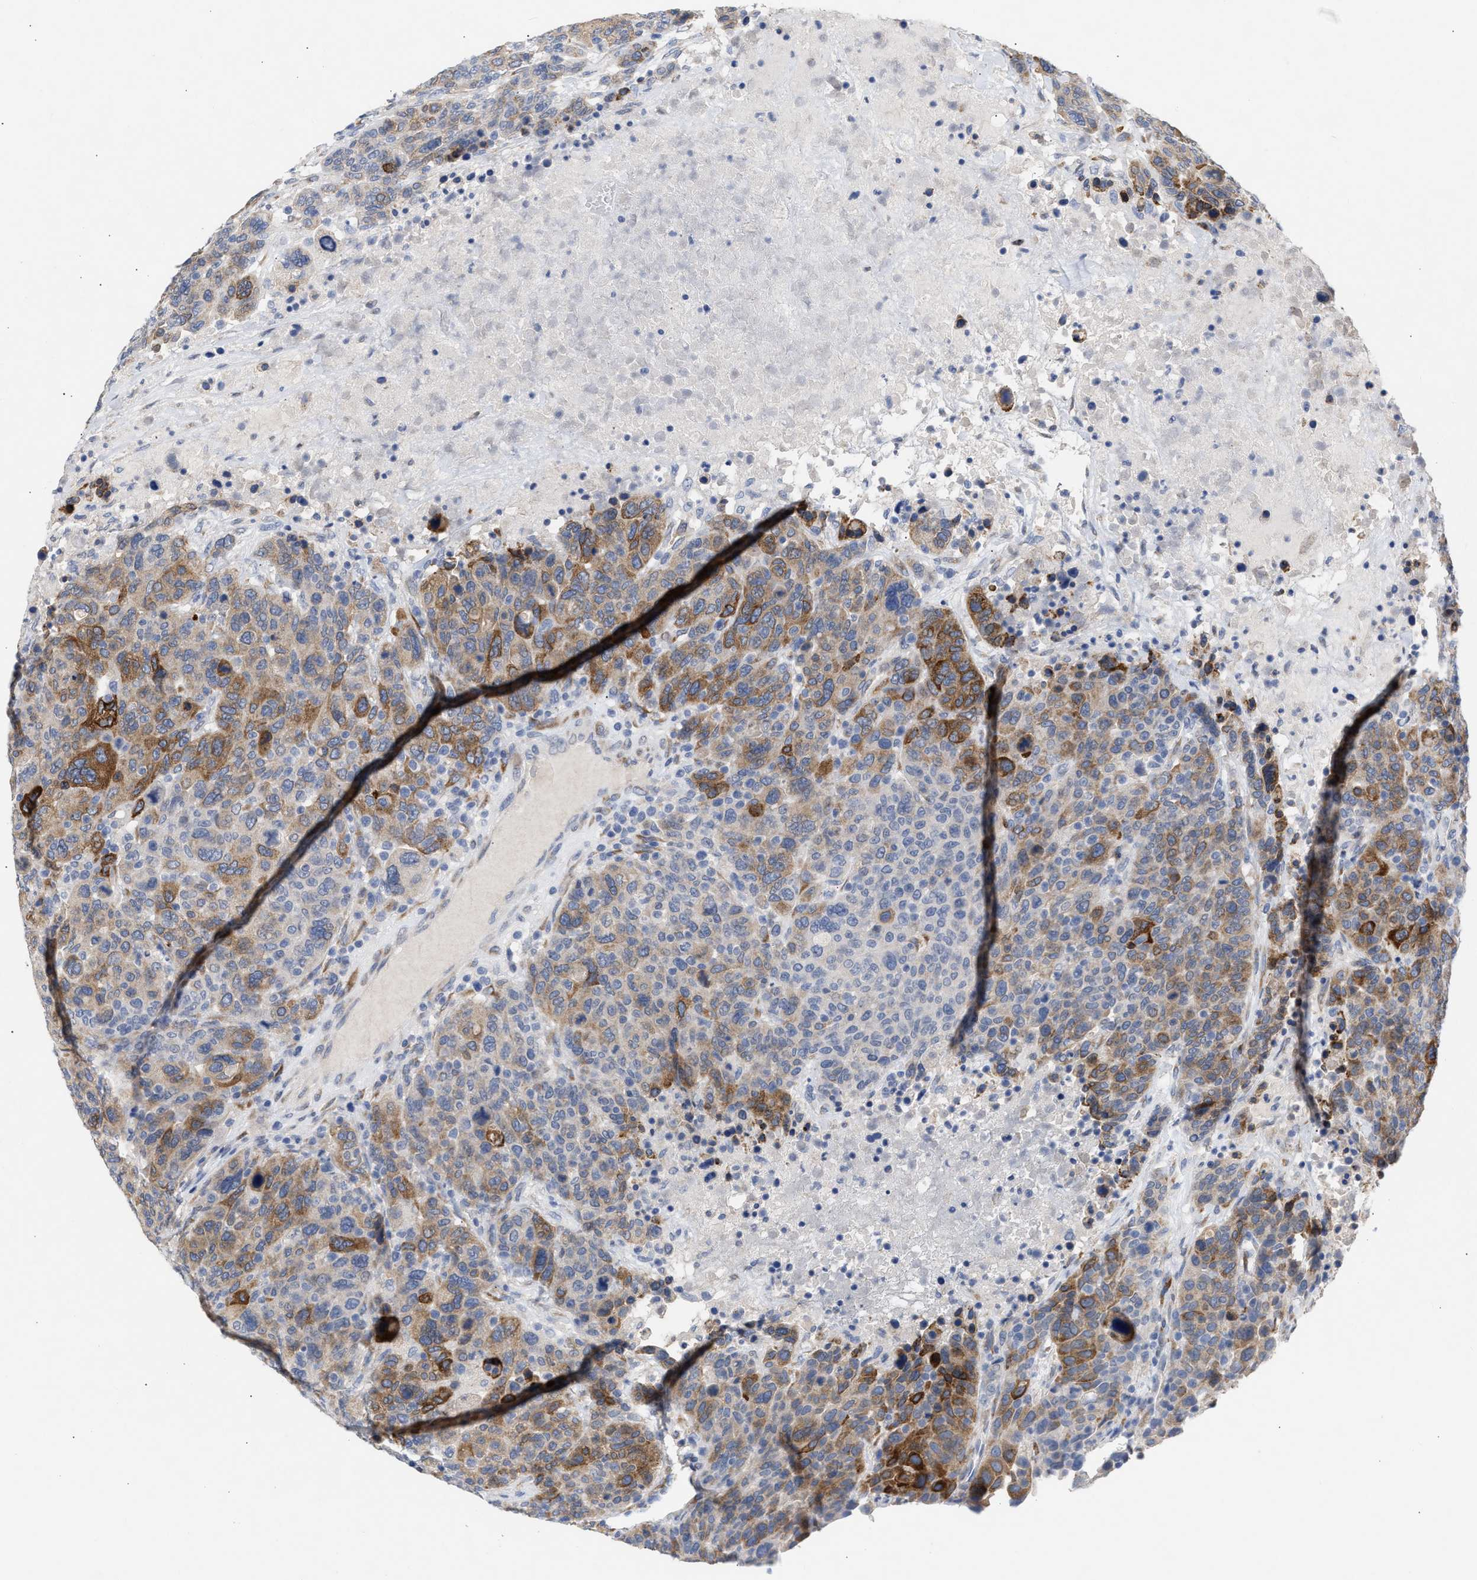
{"staining": {"intensity": "moderate", "quantity": ">75%", "location": "cytoplasmic/membranous"}, "tissue": "breast cancer", "cell_type": "Tumor cells", "image_type": "cancer", "snomed": [{"axis": "morphology", "description": "Duct carcinoma"}, {"axis": "topography", "description": "Breast"}], "caption": "The histopathology image exhibits a brown stain indicating the presence of a protein in the cytoplasmic/membranous of tumor cells in infiltrating ductal carcinoma (breast).", "gene": "SELENOM", "patient": {"sex": "female", "age": 37}}